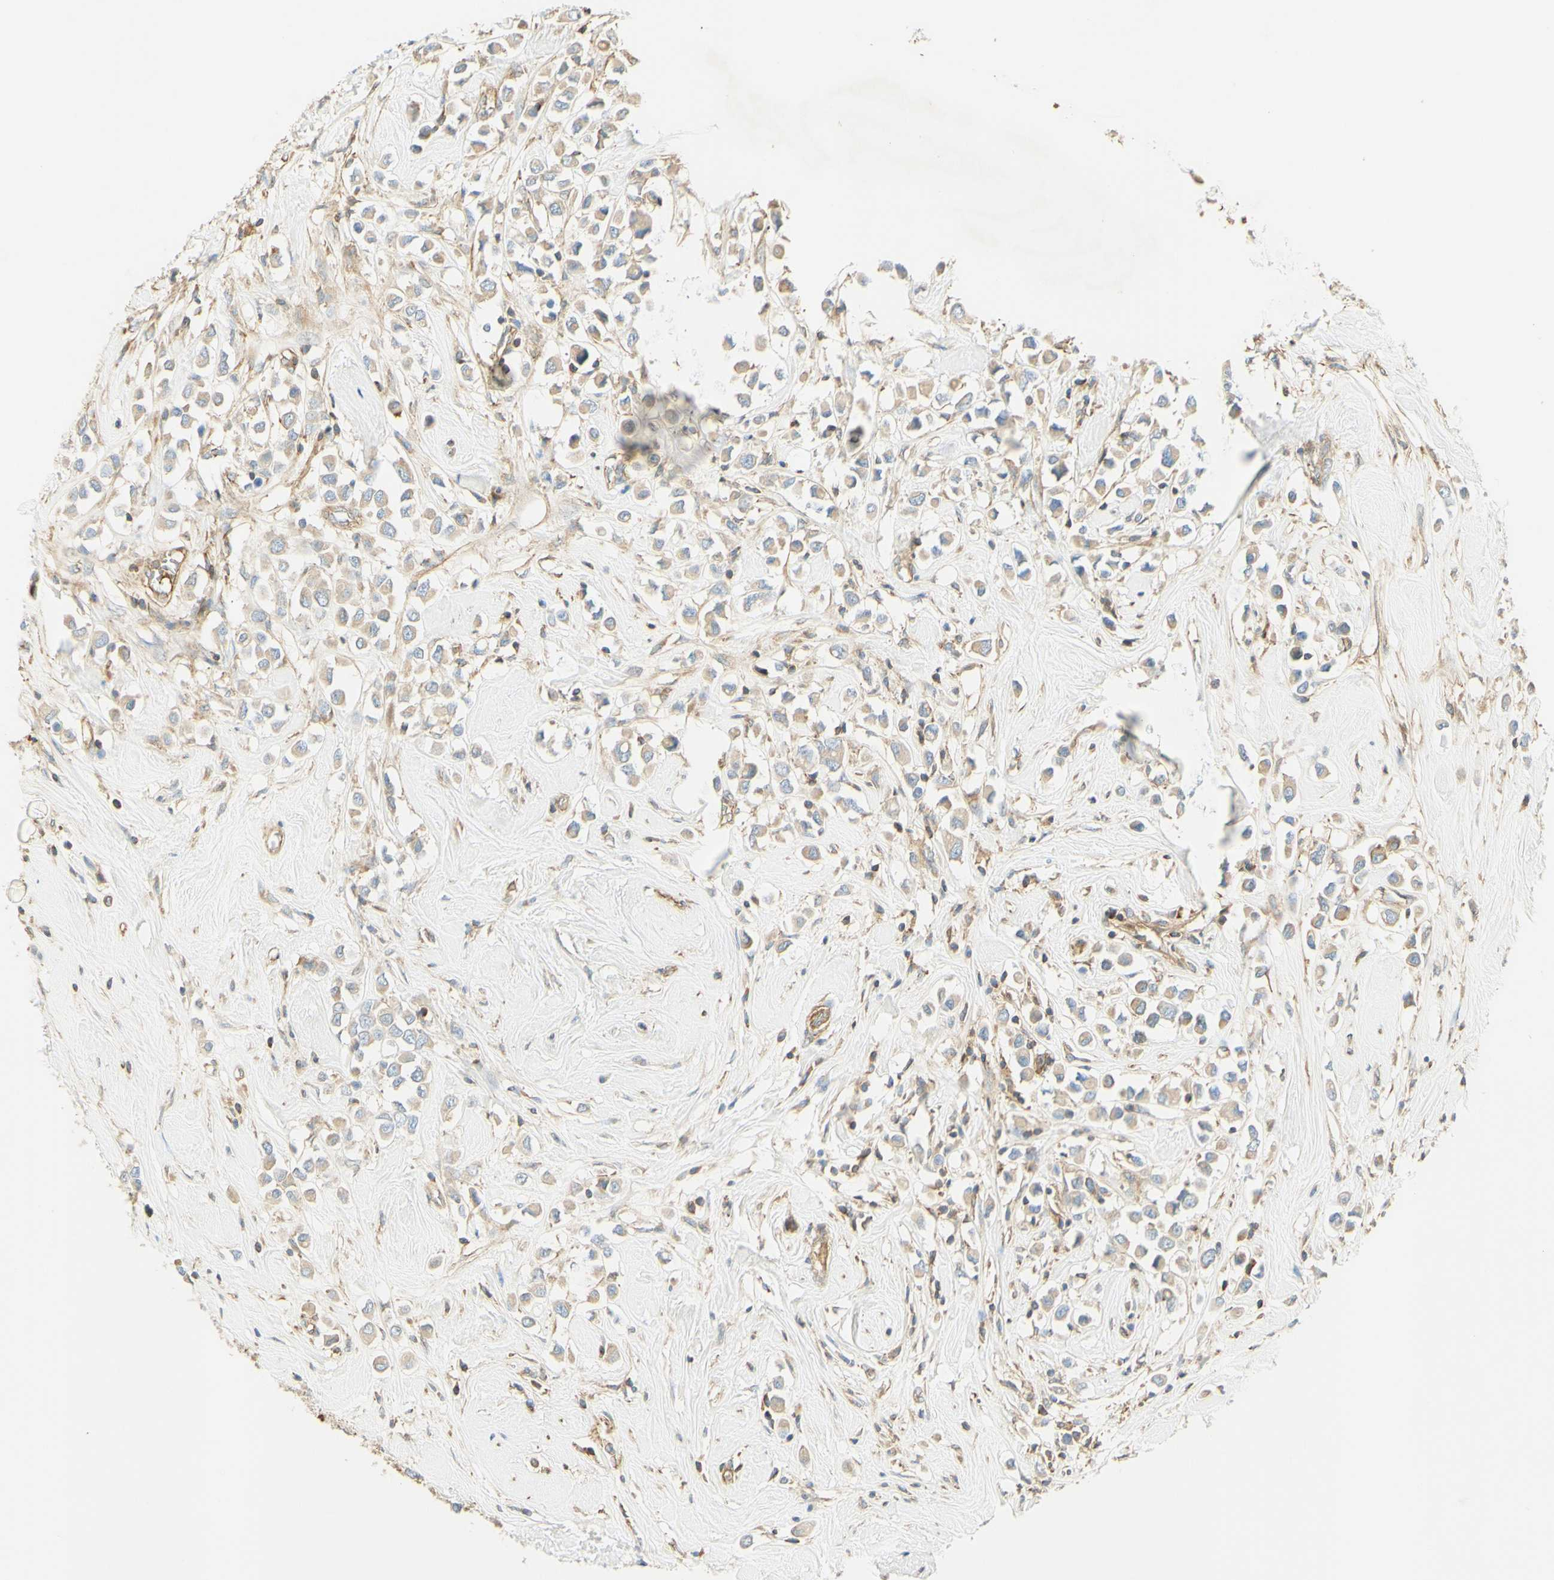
{"staining": {"intensity": "weak", "quantity": ">75%", "location": "cytoplasmic/membranous"}, "tissue": "breast cancer", "cell_type": "Tumor cells", "image_type": "cancer", "snomed": [{"axis": "morphology", "description": "Duct carcinoma"}, {"axis": "topography", "description": "Breast"}], "caption": "Weak cytoplasmic/membranous protein staining is seen in about >75% of tumor cells in breast intraductal carcinoma.", "gene": "IKBKG", "patient": {"sex": "female", "age": 61}}